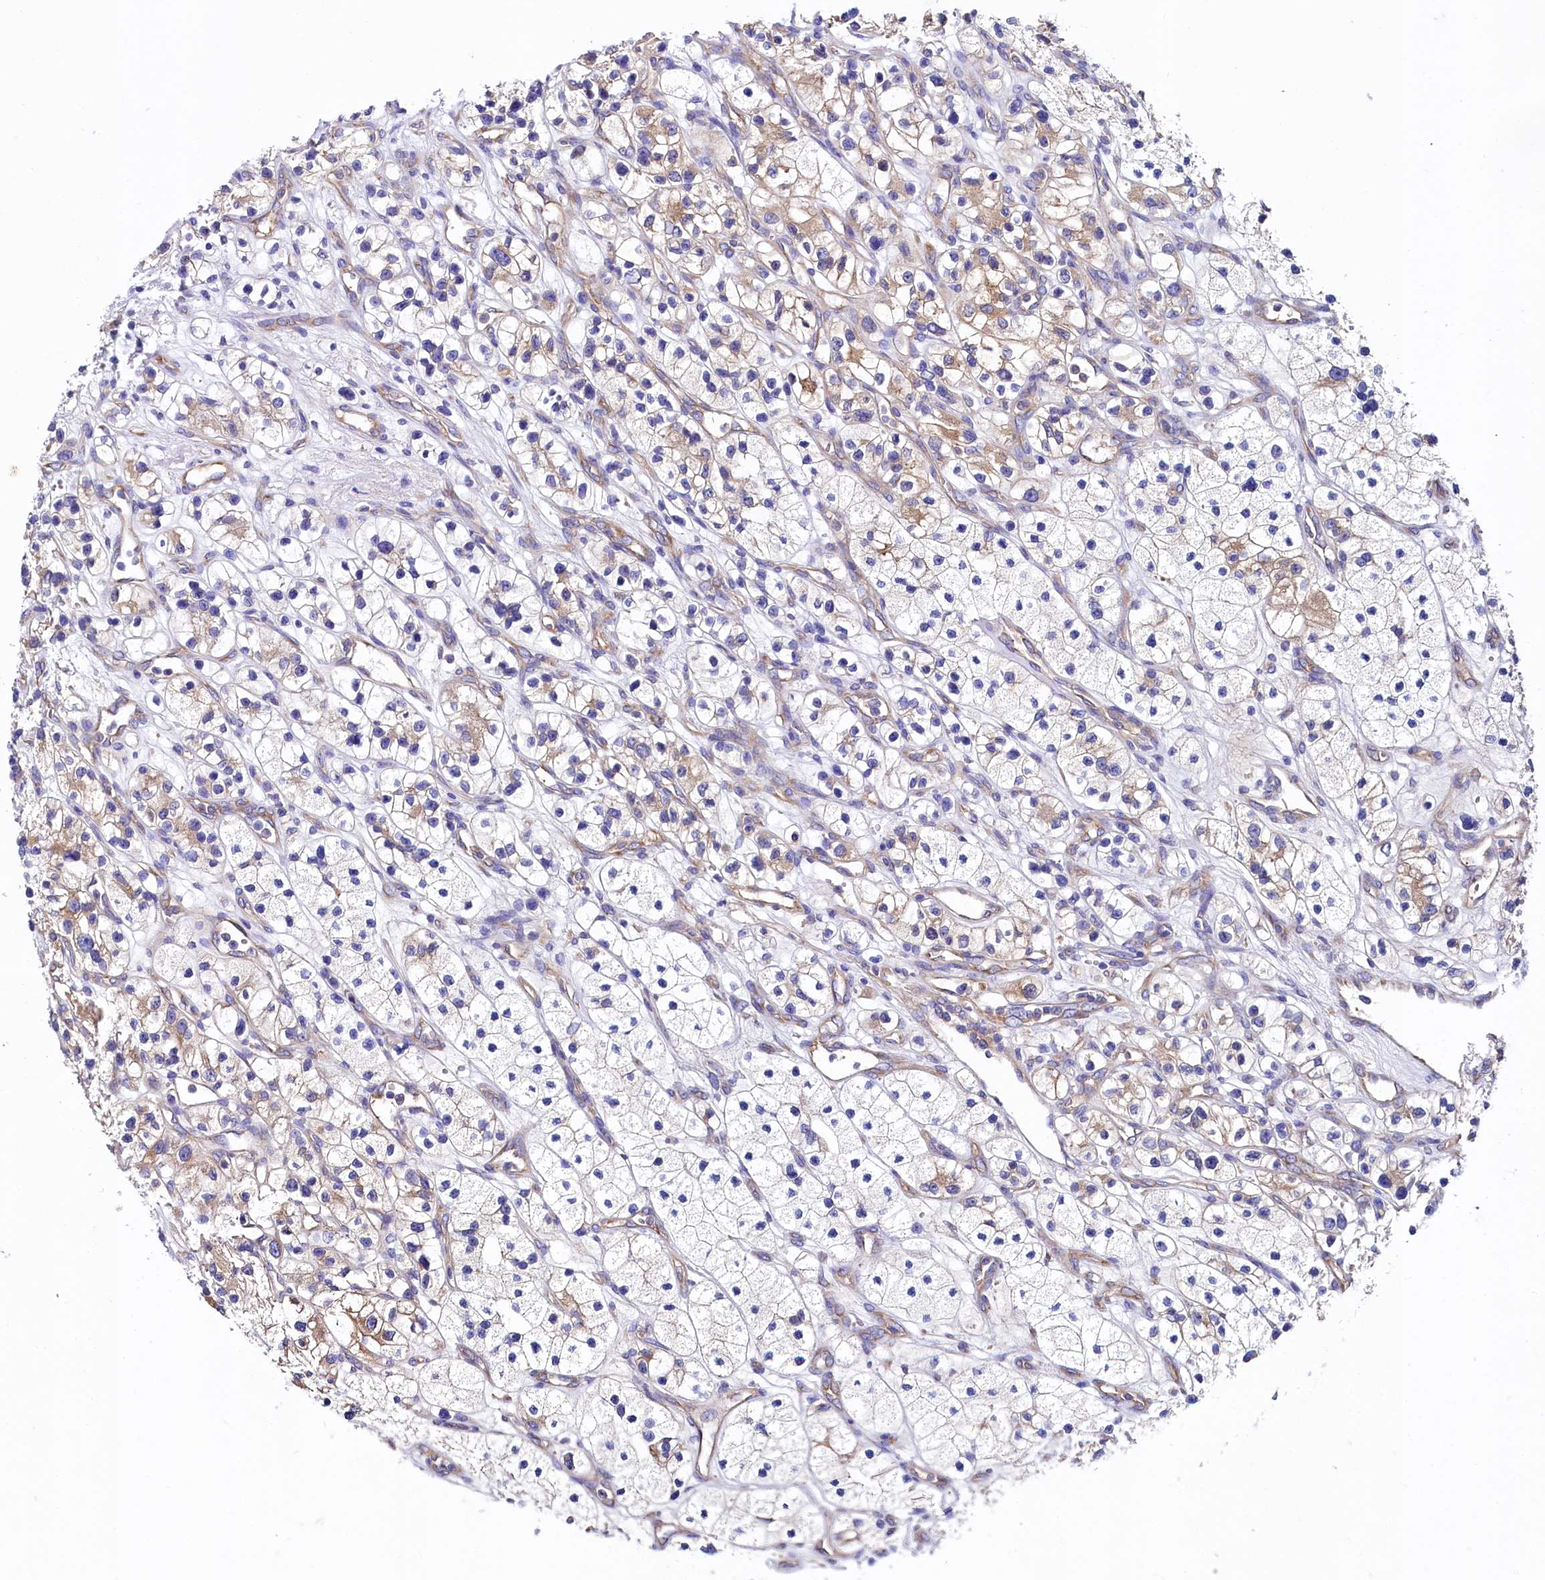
{"staining": {"intensity": "weak", "quantity": ">75%", "location": "cytoplasmic/membranous"}, "tissue": "renal cancer", "cell_type": "Tumor cells", "image_type": "cancer", "snomed": [{"axis": "morphology", "description": "Adenocarcinoma, NOS"}, {"axis": "topography", "description": "Kidney"}], "caption": "Adenocarcinoma (renal) stained with IHC demonstrates weak cytoplasmic/membranous positivity in about >75% of tumor cells.", "gene": "QARS1", "patient": {"sex": "female", "age": 57}}